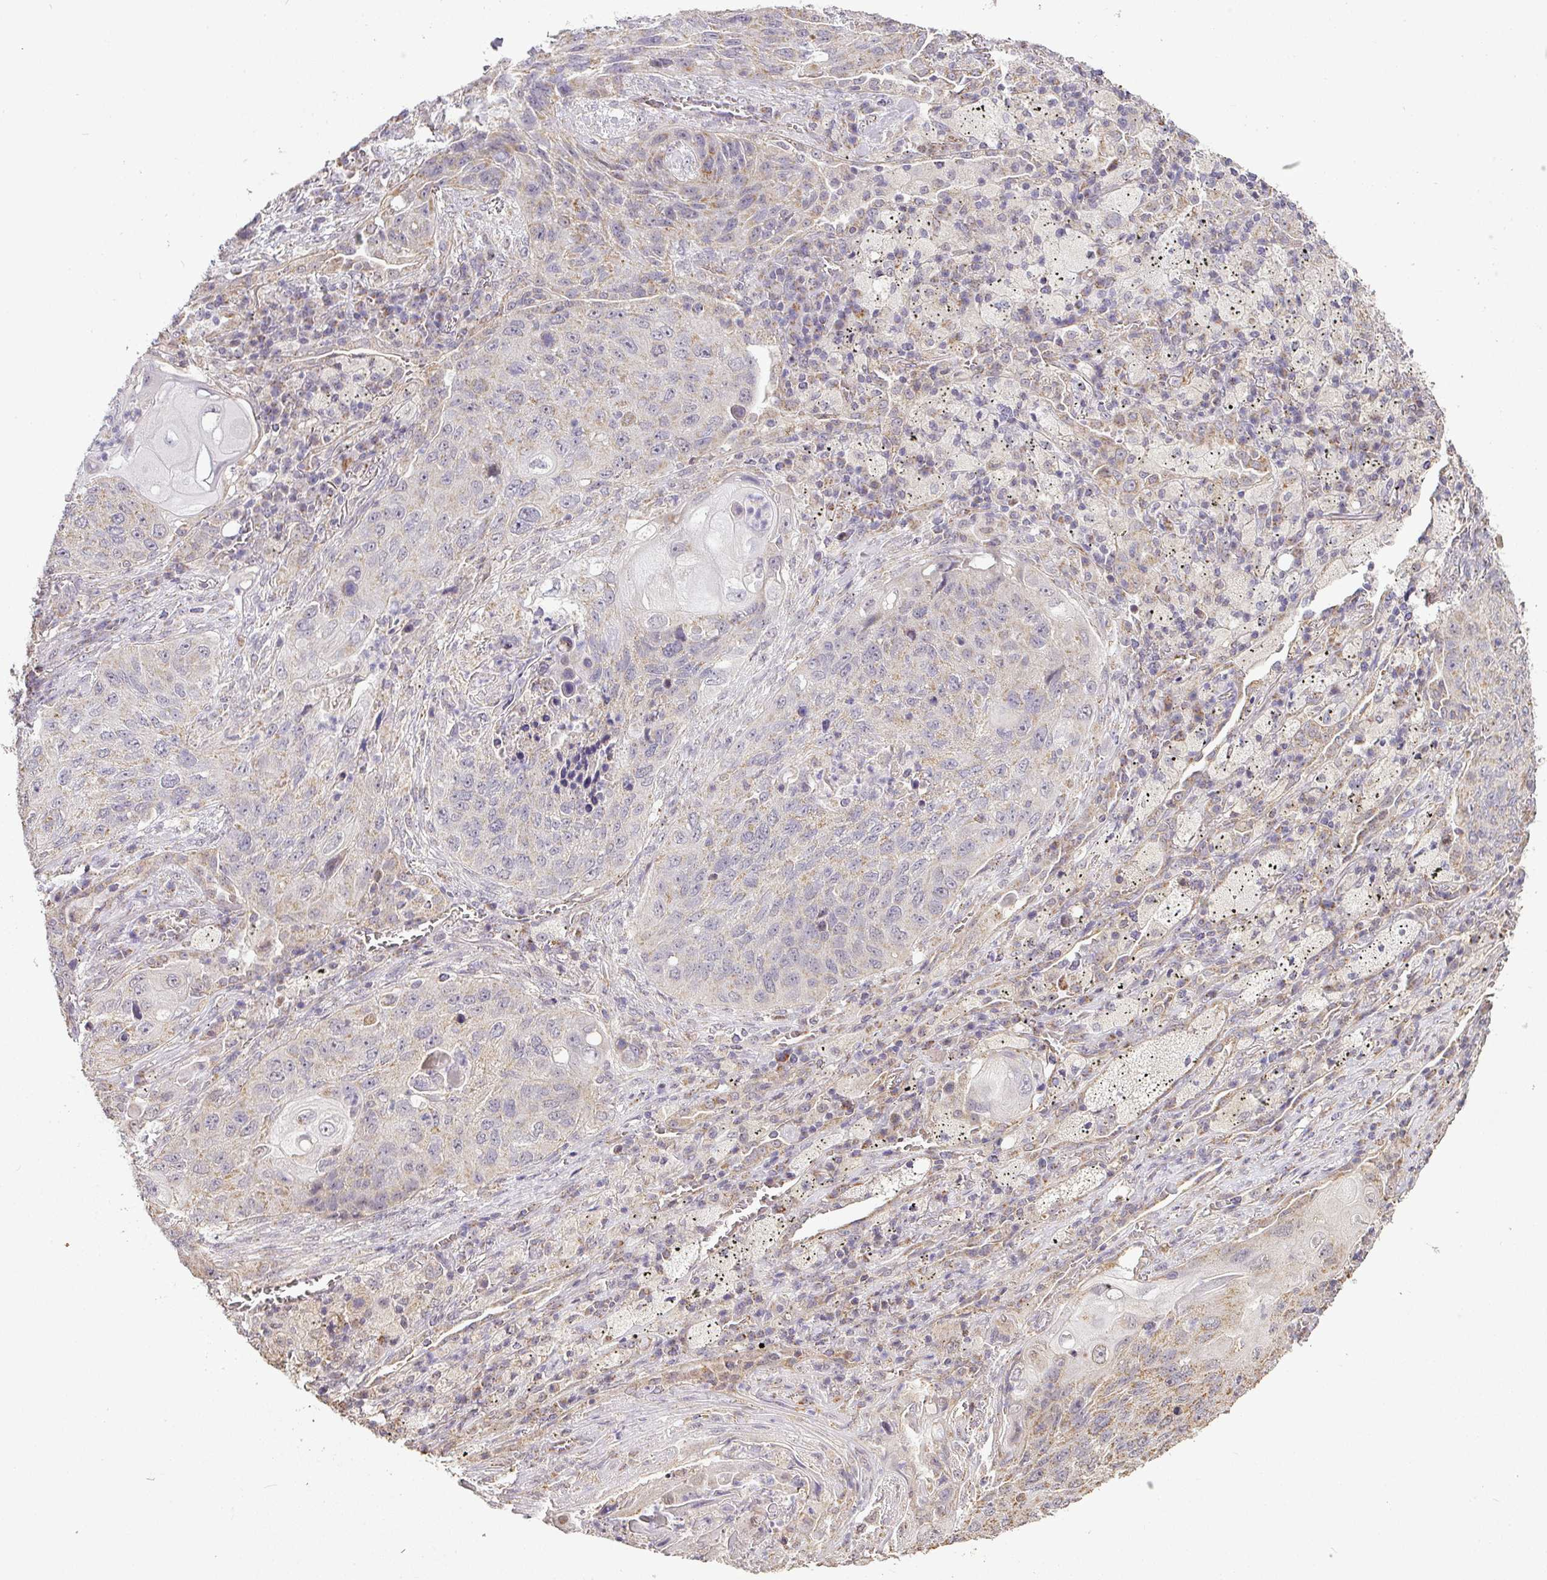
{"staining": {"intensity": "moderate", "quantity": "25%-75%", "location": "cytoplasmic/membranous"}, "tissue": "lung cancer", "cell_type": "Tumor cells", "image_type": "cancer", "snomed": [{"axis": "morphology", "description": "Squamous cell carcinoma, NOS"}, {"axis": "topography", "description": "Lung"}], "caption": "Human lung cancer (squamous cell carcinoma) stained with a protein marker reveals moderate staining in tumor cells.", "gene": "MYOM2", "patient": {"sex": "female", "age": 63}}